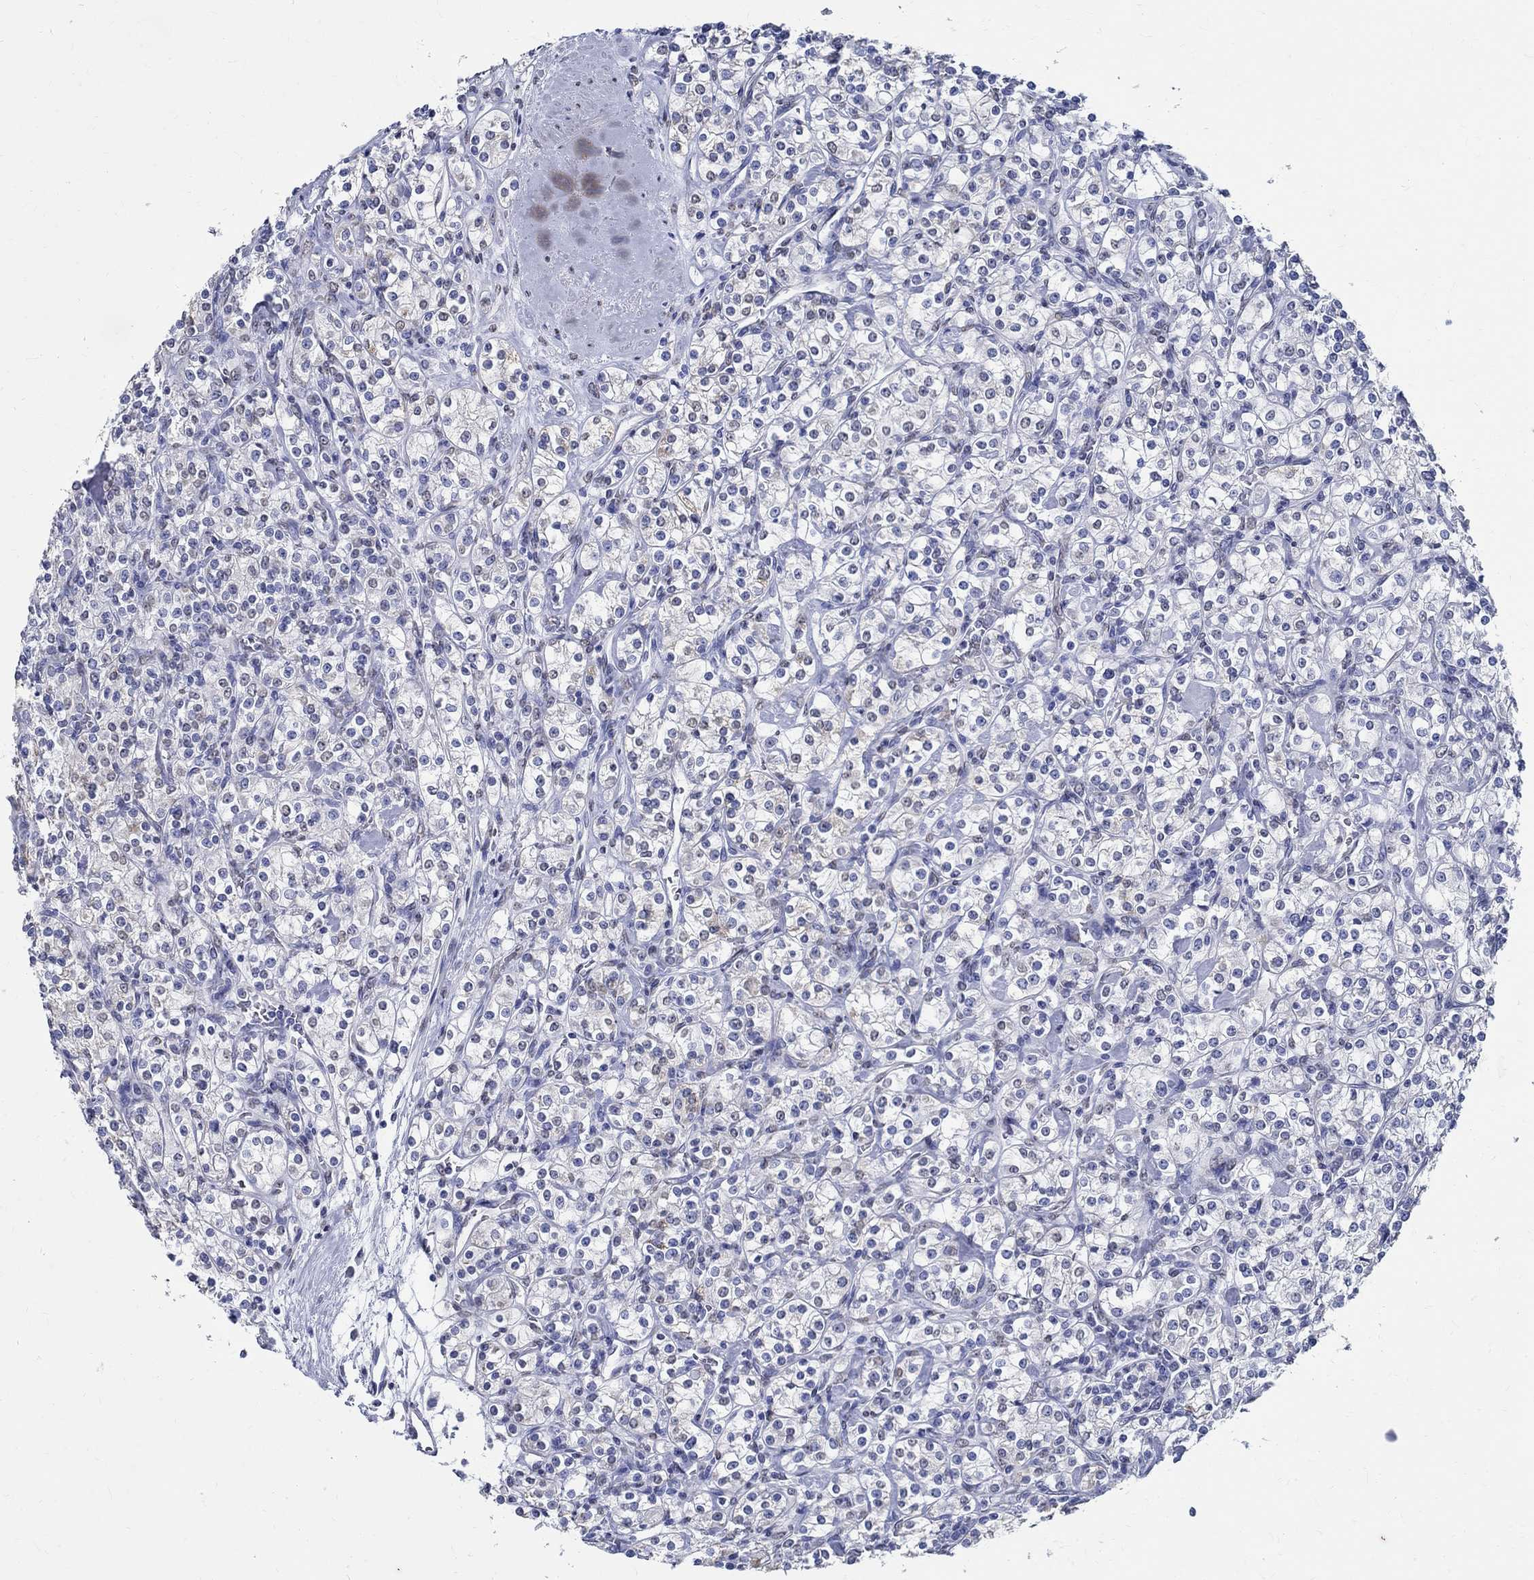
{"staining": {"intensity": "weak", "quantity": "<25%", "location": "cytoplasmic/membranous"}, "tissue": "renal cancer", "cell_type": "Tumor cells", "image_type": "cancer", "snomed": [{"axis": "morphology", "description": "Adenocarcinoma, NOS"}, {"axis": "topography", "description": "Kidney"}], "caption": "Tumor cells show no significant positivity in renal cancer (adenocarcinoma).", "gene": "TSPAN16", "patient": {"sex": "male", "age": 77}}